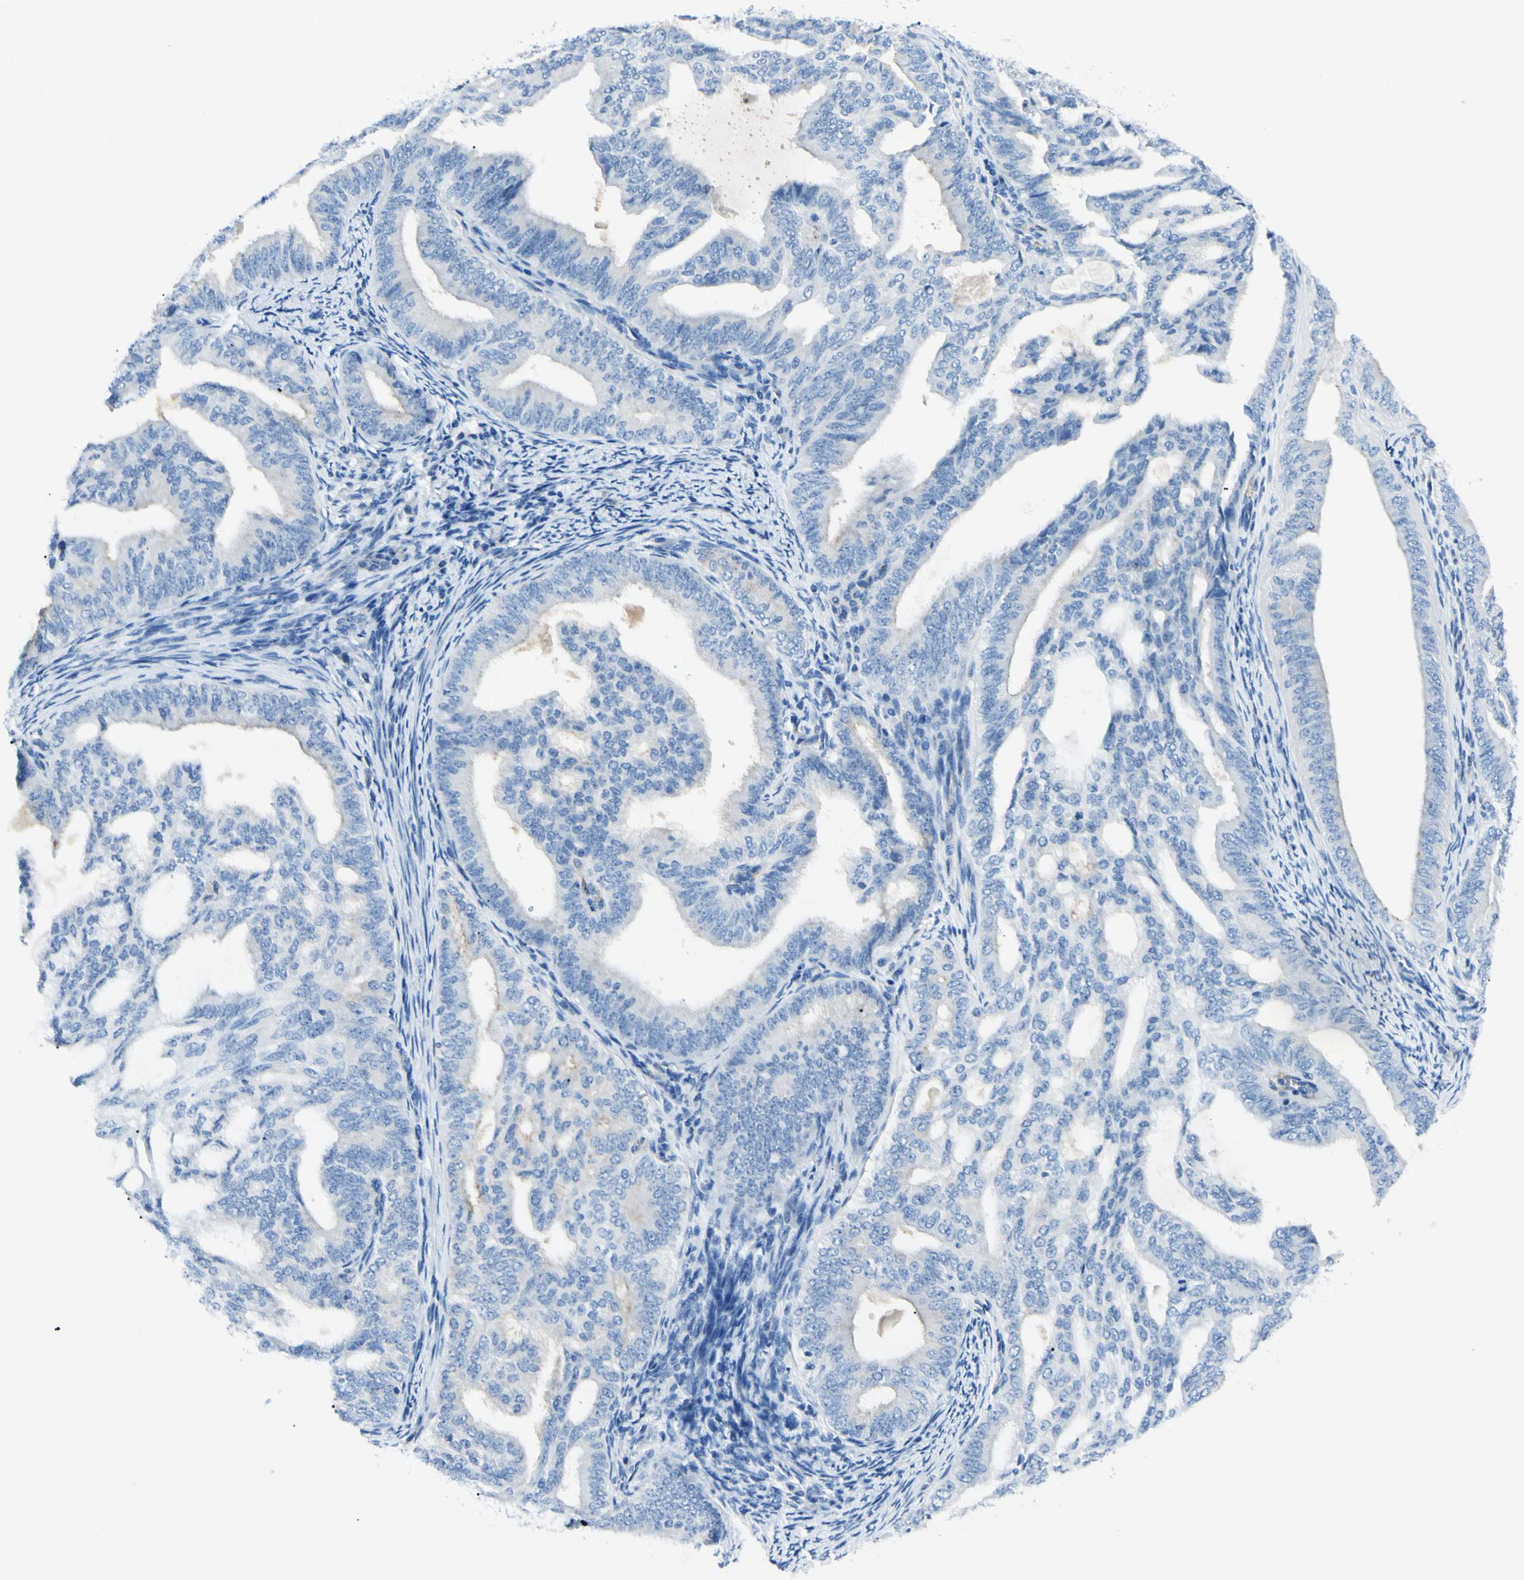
{"staining": {"intensity": "weak", "quantity": "<25%", "location": "cytoplasmic/membranous"}, "tissue": "endometrial cancer", "cell_type": "Tumor cells", "image_type": "cancer", "snomed": [{"axis": "morphology", "description": "Adenocarcinoma, NOS"}, {"axis": "topography", "description": "Endometrium"}], "caption": "High power microscopy micrograph of an immunohistochemistry micrograph of endometrial cancer (adenocarcinoma), revealing no significant staining in tumor cells.", "gene": "FOLH1", "patient": {"sex": "female", "age": 58}}